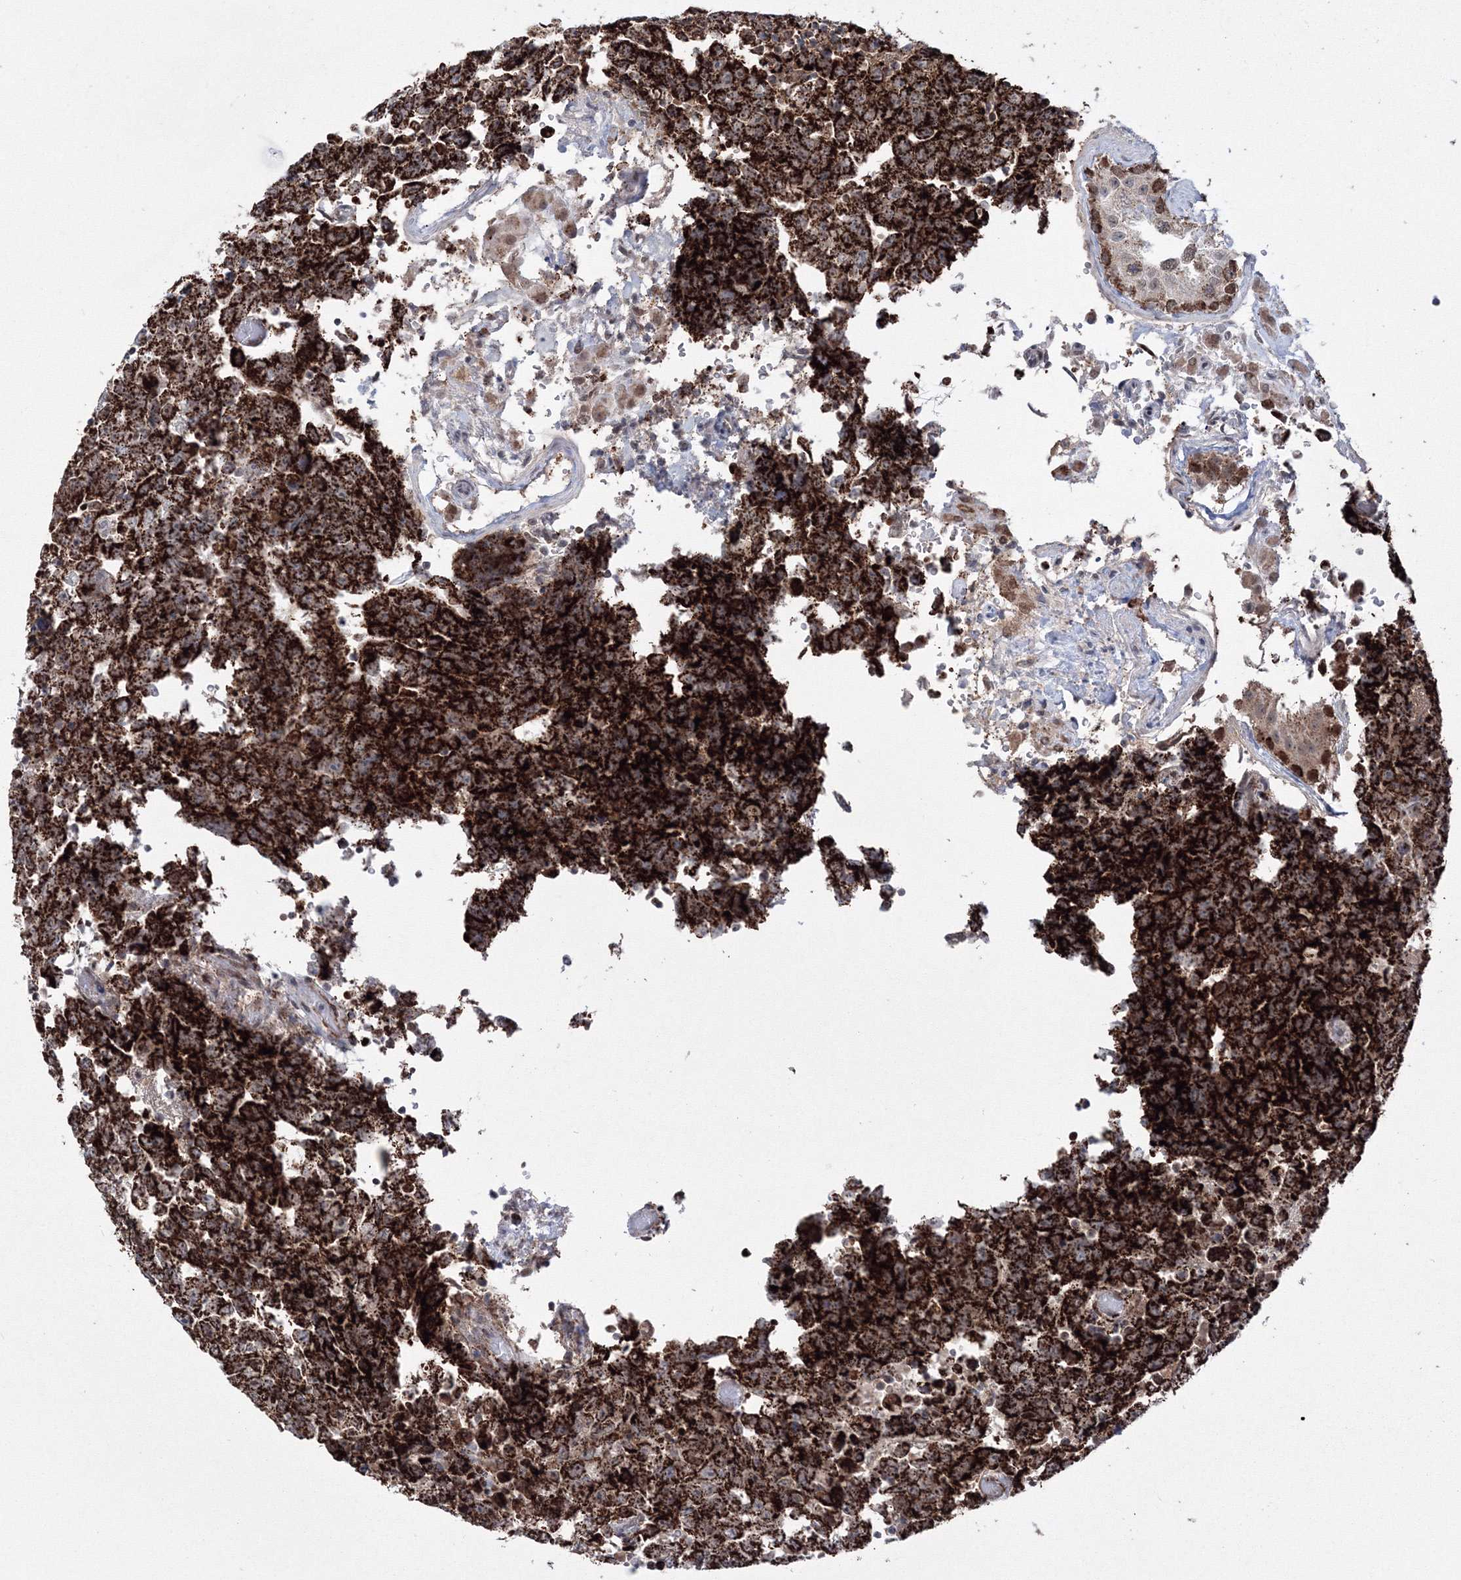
{"staining": {"intensity": "strong", "quantity": ">75%", "location": "cytoplasmic/membranous"}, "tissue": "testis cancer", "cell_type": "Tumor cells", "image_type": "cancer", "snomed": [{"axis": "morphology", "description": "Carcinoma, Embryonal, NOS"}, {"axis": "topography", "description": "Testis"}], "caption": "Protein expression analysis of testis embryonal carcinoma reveals strong cytoplasmic/membranous positivity in approximately >75% of tumor cells.", "gene": "GRSF1", "patient": {"sex": "male", "age": 26}}